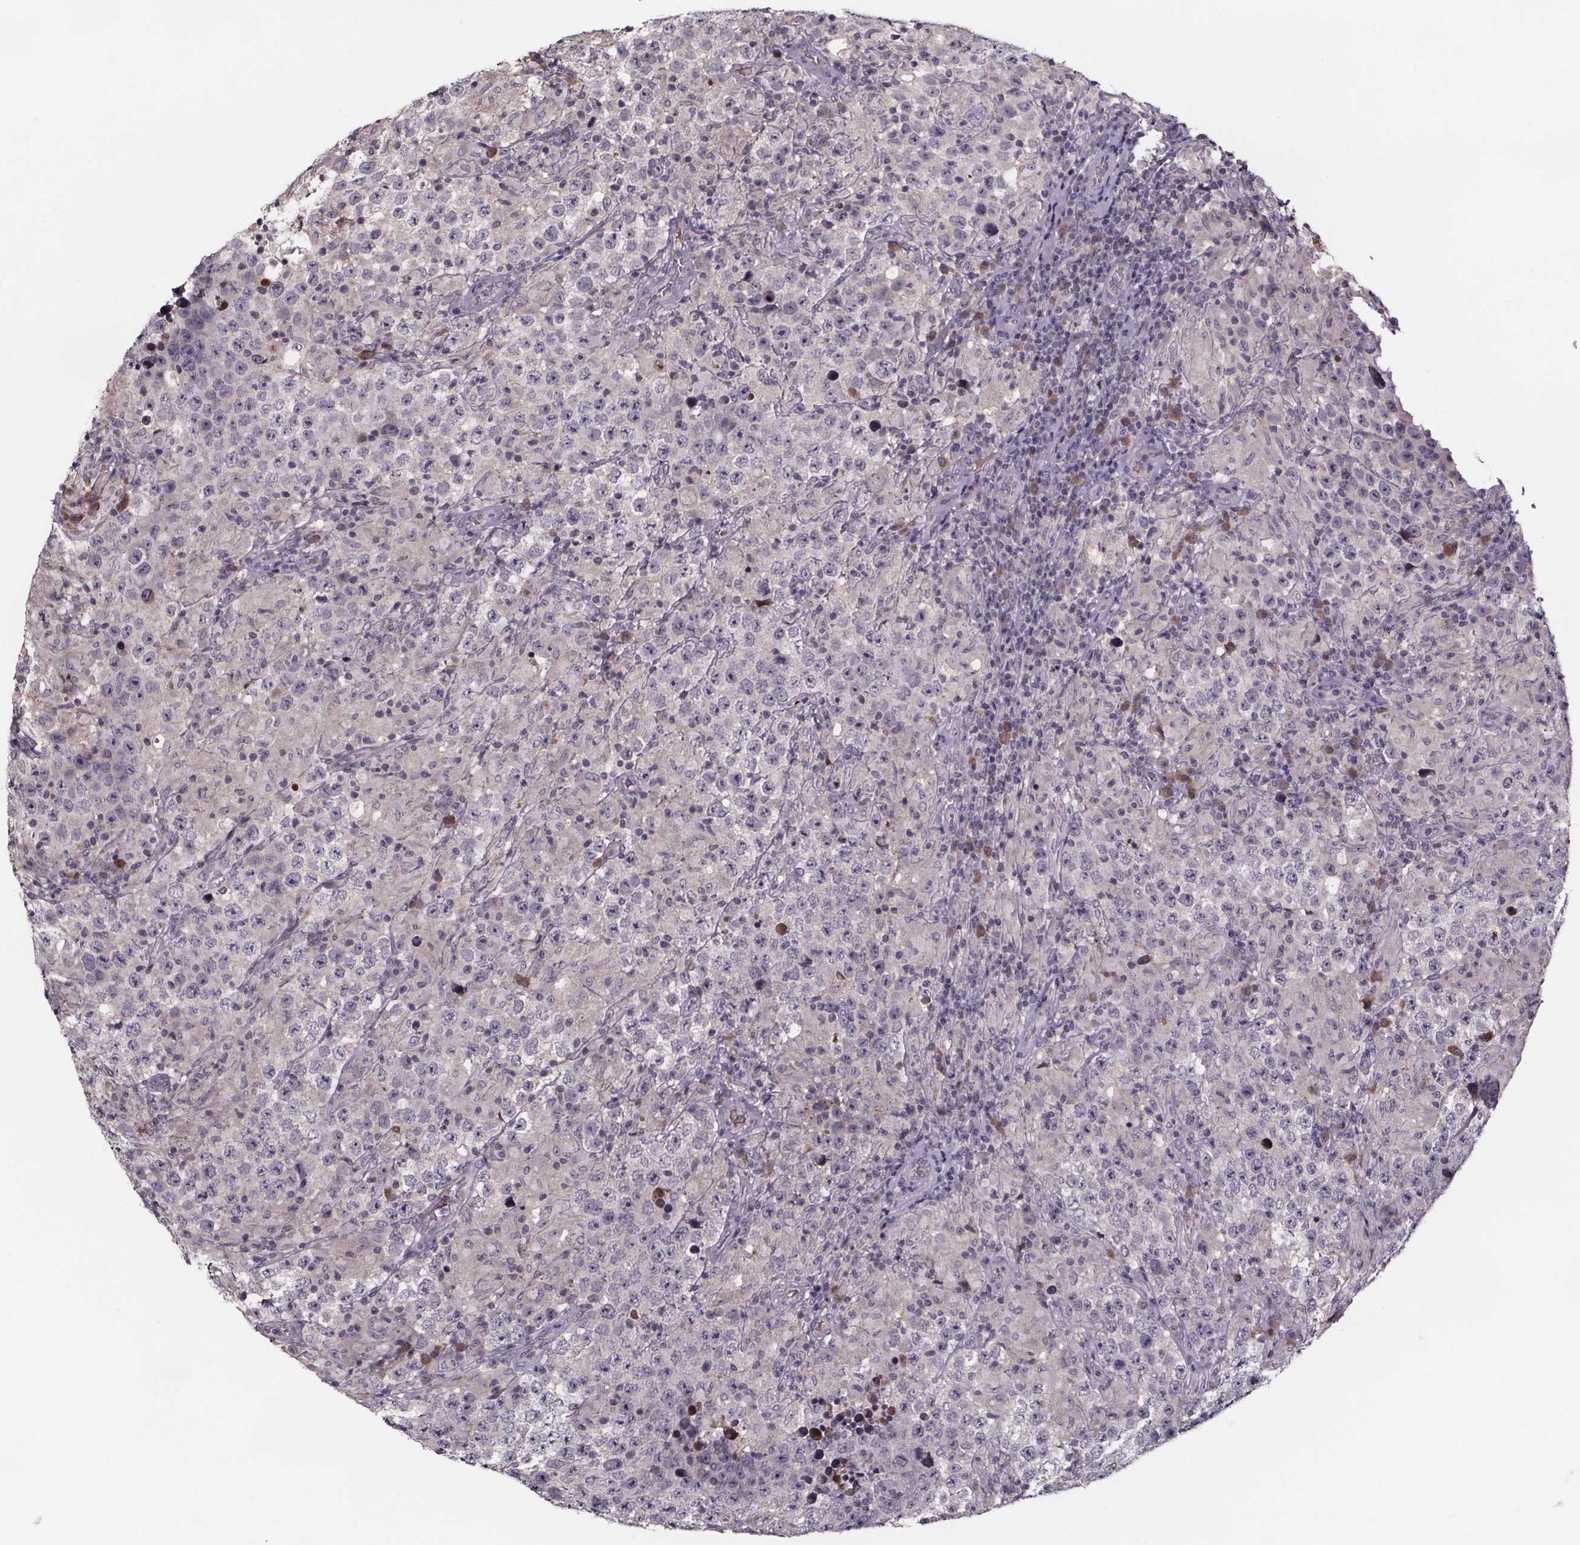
{"staining": {"intensity": "negative", "quantity": "none", "location": "none"}, "tissue": "testis cancer", "cell_type": "Tumor cells", "image_type": "cancer", "snomed": [{"axis": "morphology", "description": "Seminoma, NOS"}, {"axis": "morphology", "description": "Carcinoma, Embryonal, NOS"}, {"axis": "topography", "description": "Testis"}], "caption": "A histopathology image of human testis cancer (seminoma) is negative for staining in tumor cells. (Stains: DAB (3,3'-diaminobenzidine) IHC with hematoxylin counter stain, Microscopy: brightfield microscopy at high magnification).", "gene": "NPHP4", "patient": {"sex": "male", "age": 41}}